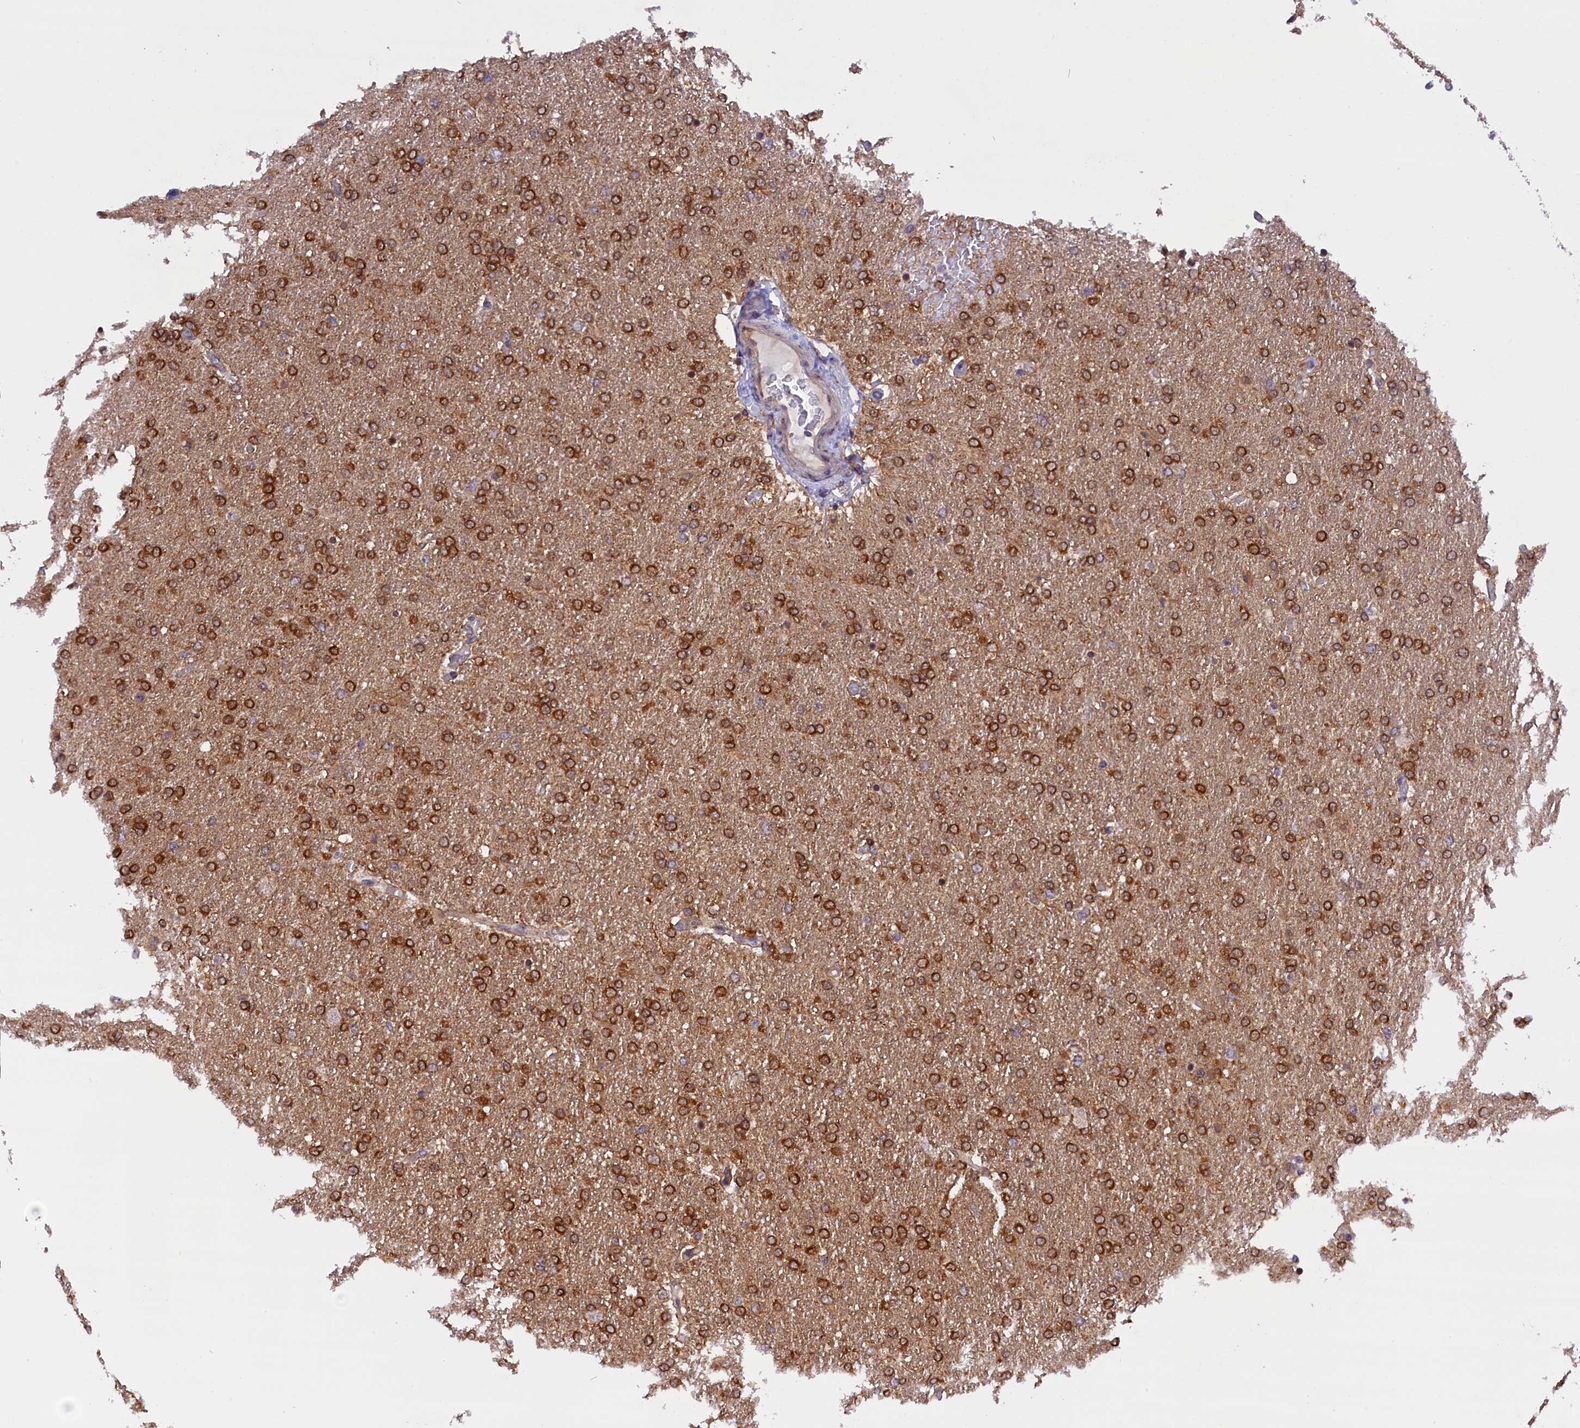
{"staining": {"intensity": "strong", "quantity": ">75%", "location": "nuclear"}, "tissue": "glioma", "cell_type": "Tumor cells", "image_type": "cancer", "snomed": [{"axis": "morphology", "description": "Glioma, malignant, High grade"}, {"axis": "topography", "description": "Brain"}], "caption": "Malignant glioma (high-grade) stained with DAB (3,3'-diaminobenzidine) immunohistochemistry (IHC) displays high levels of strong nuclear expression in about >75% of tumor cells.", "gene": "TBCB", "patient": {"sex": "male", "age": 72}}